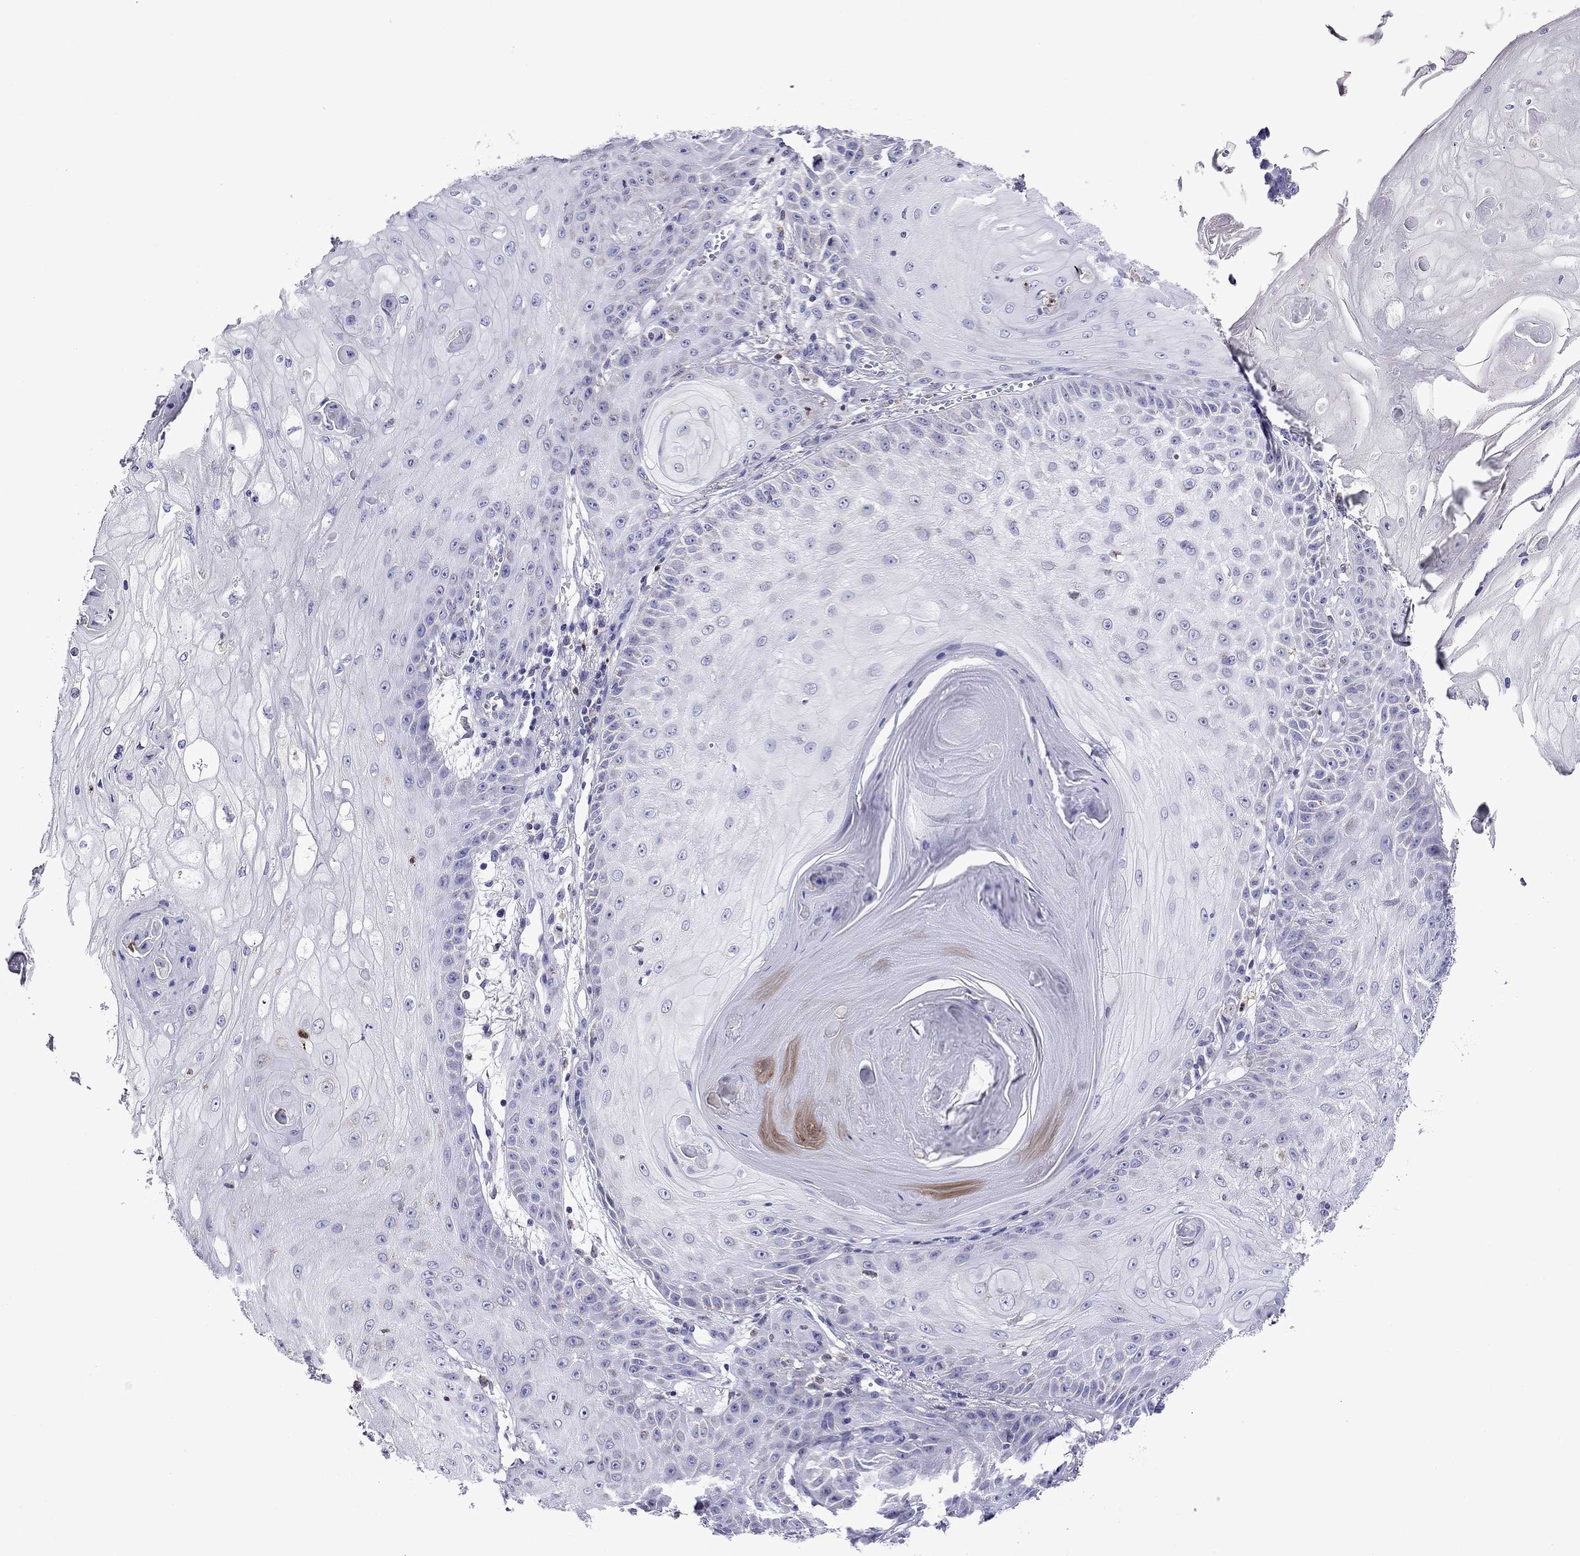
{"staining": {"intensity": "negative", "quantity": "none", "location": "none"}, "tissue": "skin cancer", "cell_type": "Tumor cells", "image_type": "cancer", "snomed": [{"axis": "morphology", "description": "Squamous cell carcinoma, NOS"}, {"axis": "topography", "description": "Skin"}], "caption": "Immunohistochemistry of human skin cancer (squamous cell carcinoma) reveals no expression in tumor cells.", "gene": "SCG2", "patient": {"sex": "male", "age": 70}}